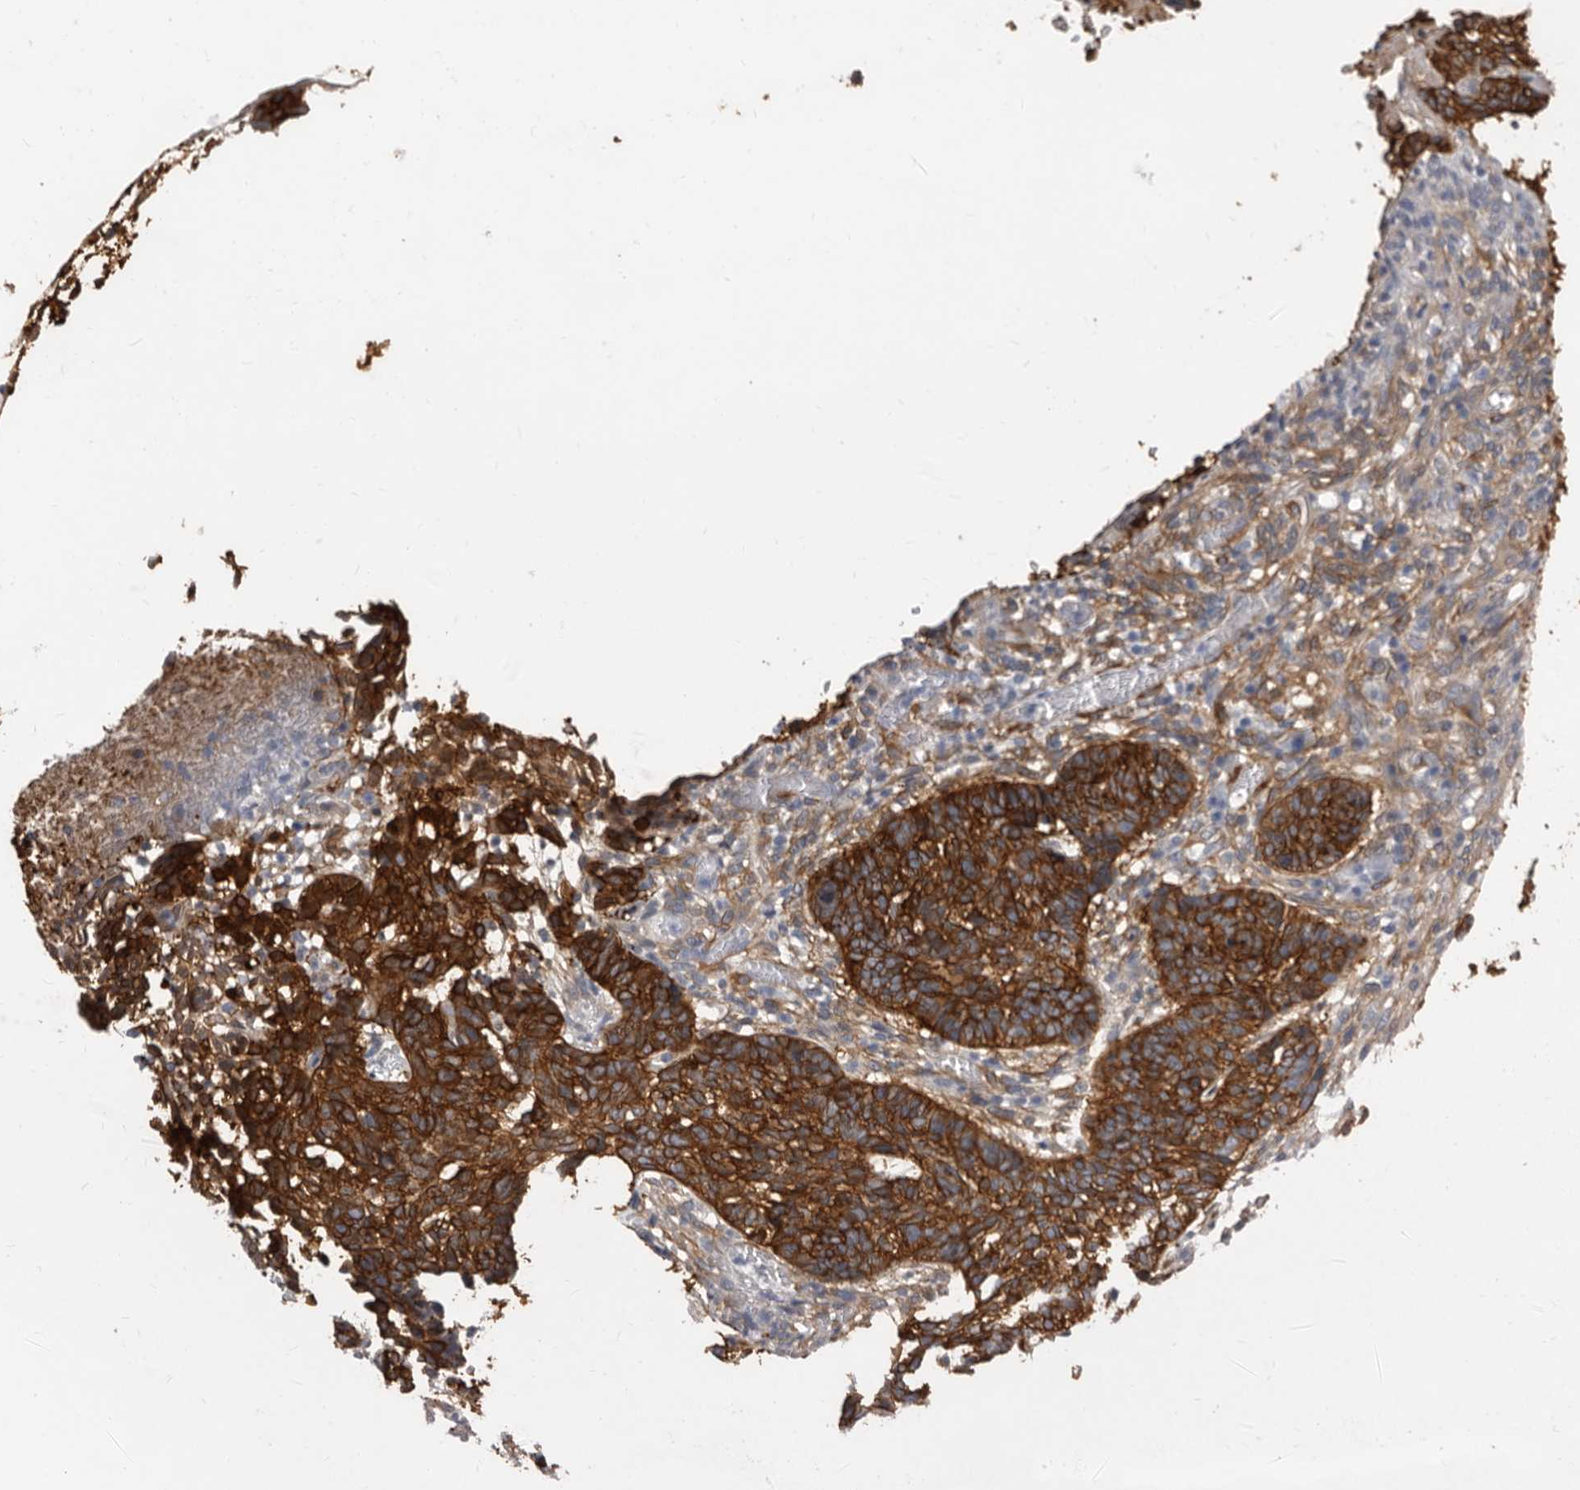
{"staining": {"intensity": "strong", "quantity": ">75%", "location": "cytoplasmic/membranous"}, "tissue": "skin cancer", "cell_type": "Tumor cells", "image_type": "cancer", "snomed": [{"axis": "morphology", "description": "Basal cell carcinoma"}, {"axis": "topography", "description": "Skin"}], "caption": "High-magnification brightfield microscopy of skin basal cell carcinoma stained with DAB (3,3'-diaminobenzidine) (brown) and counterstained with hematoxylin (blue). tumor cells exhibit strong cytoplasmic/membranous positivity is appreciated in about>75% of cells.", "gene": "ENAH", "patient": {"sex": "male", "age": 85}}